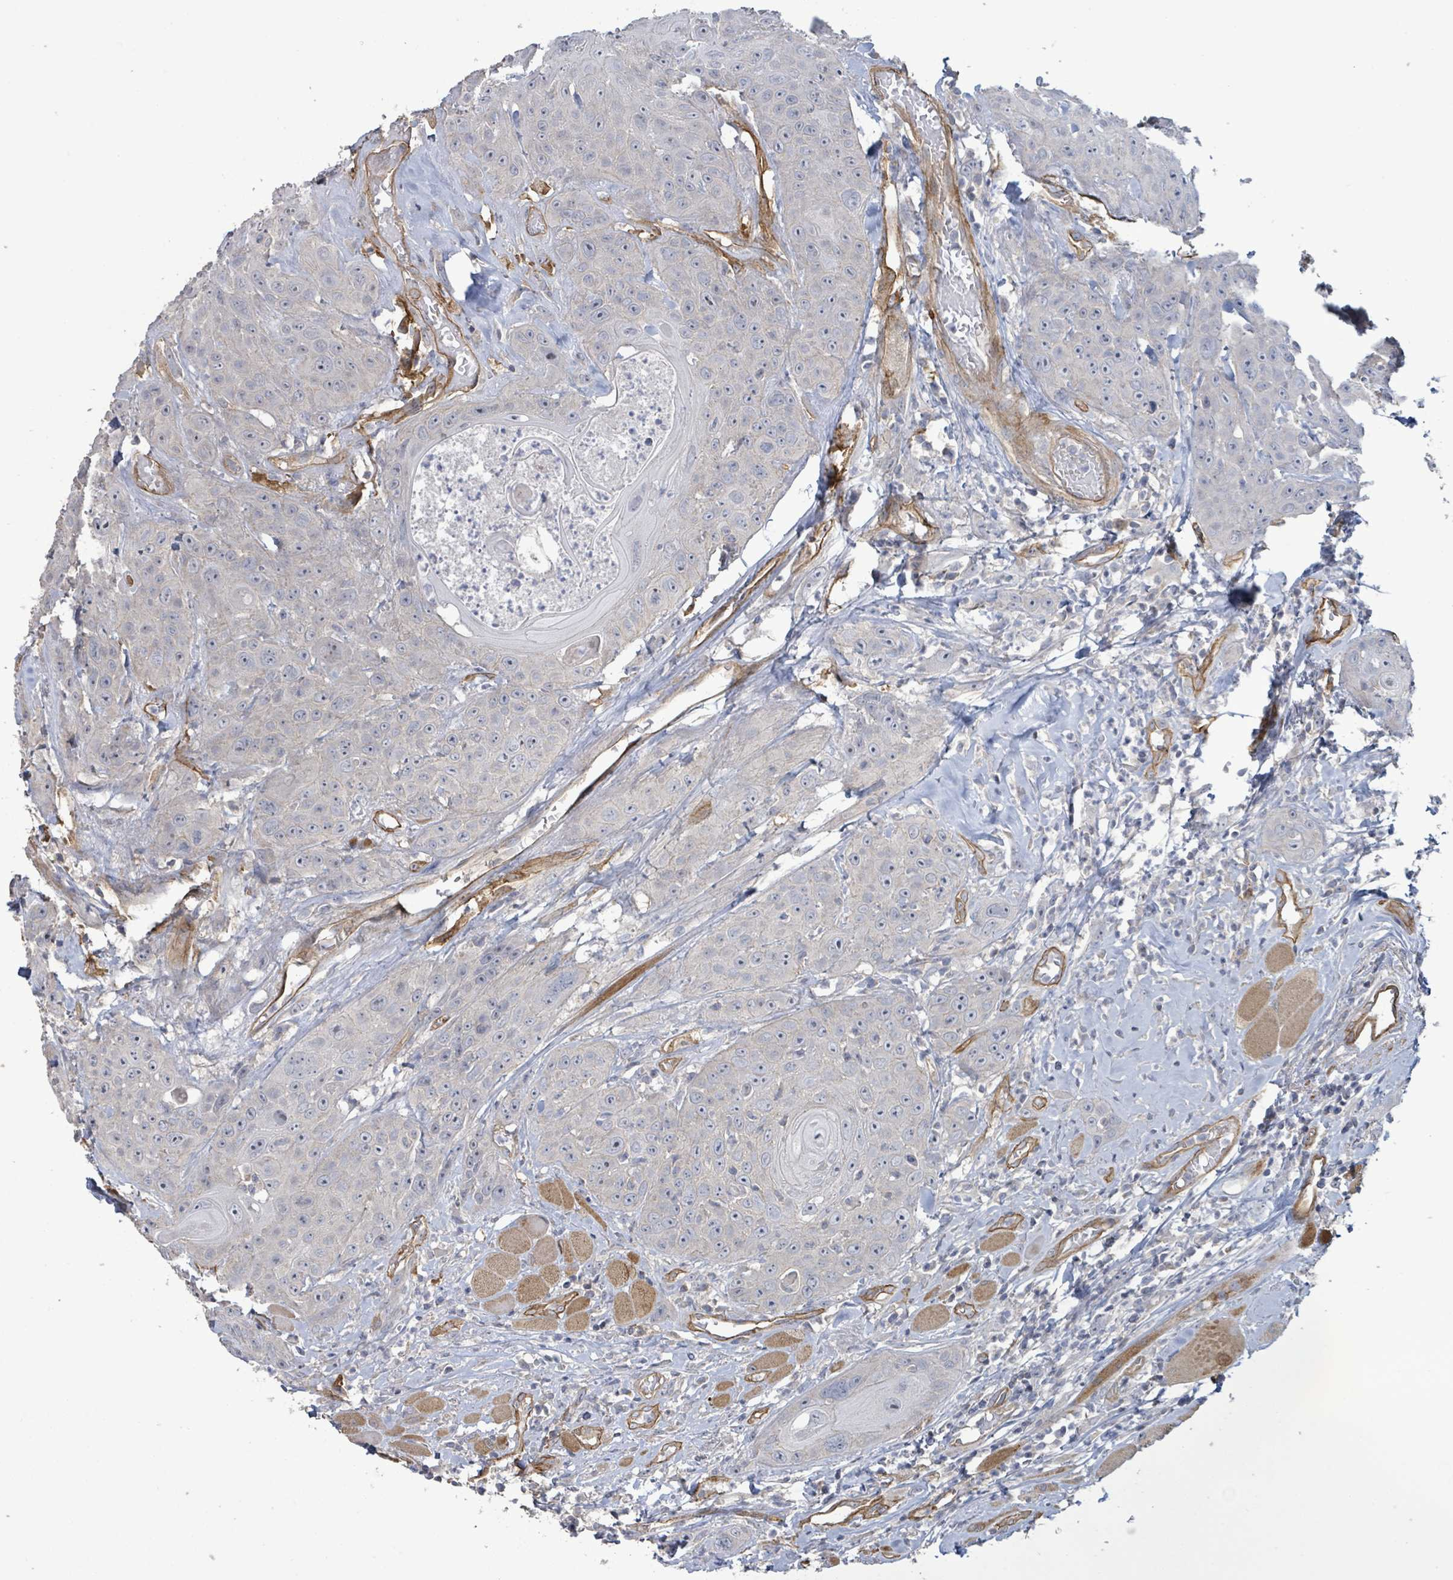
{"staining": {"intensity": "negative", "quantity": "none", "location": "none"}, "tissue": "head and neck cancer", "cell_type": "Tumor cells", "image_type": "cancer", "snomed": [{"axis": "morphology", "description": "Squamous cell carcinoma, NOS"}, {"axis": "topography", "description": "Head-Neck"}], "caption": "Immunohistochemistry (IHC) histopathology image of head and neck cancer (squamous cell carcinoma) stained for a protein (brown), which displays no expression in tumor cells. The staining was performed using DAB to visualize the protein expression in brown, while the nuclei were stained in blue with hematoxylin (Magnification: 20x).", "gene": "KANK3", "patient": {"sex": "female", "age": 59}}